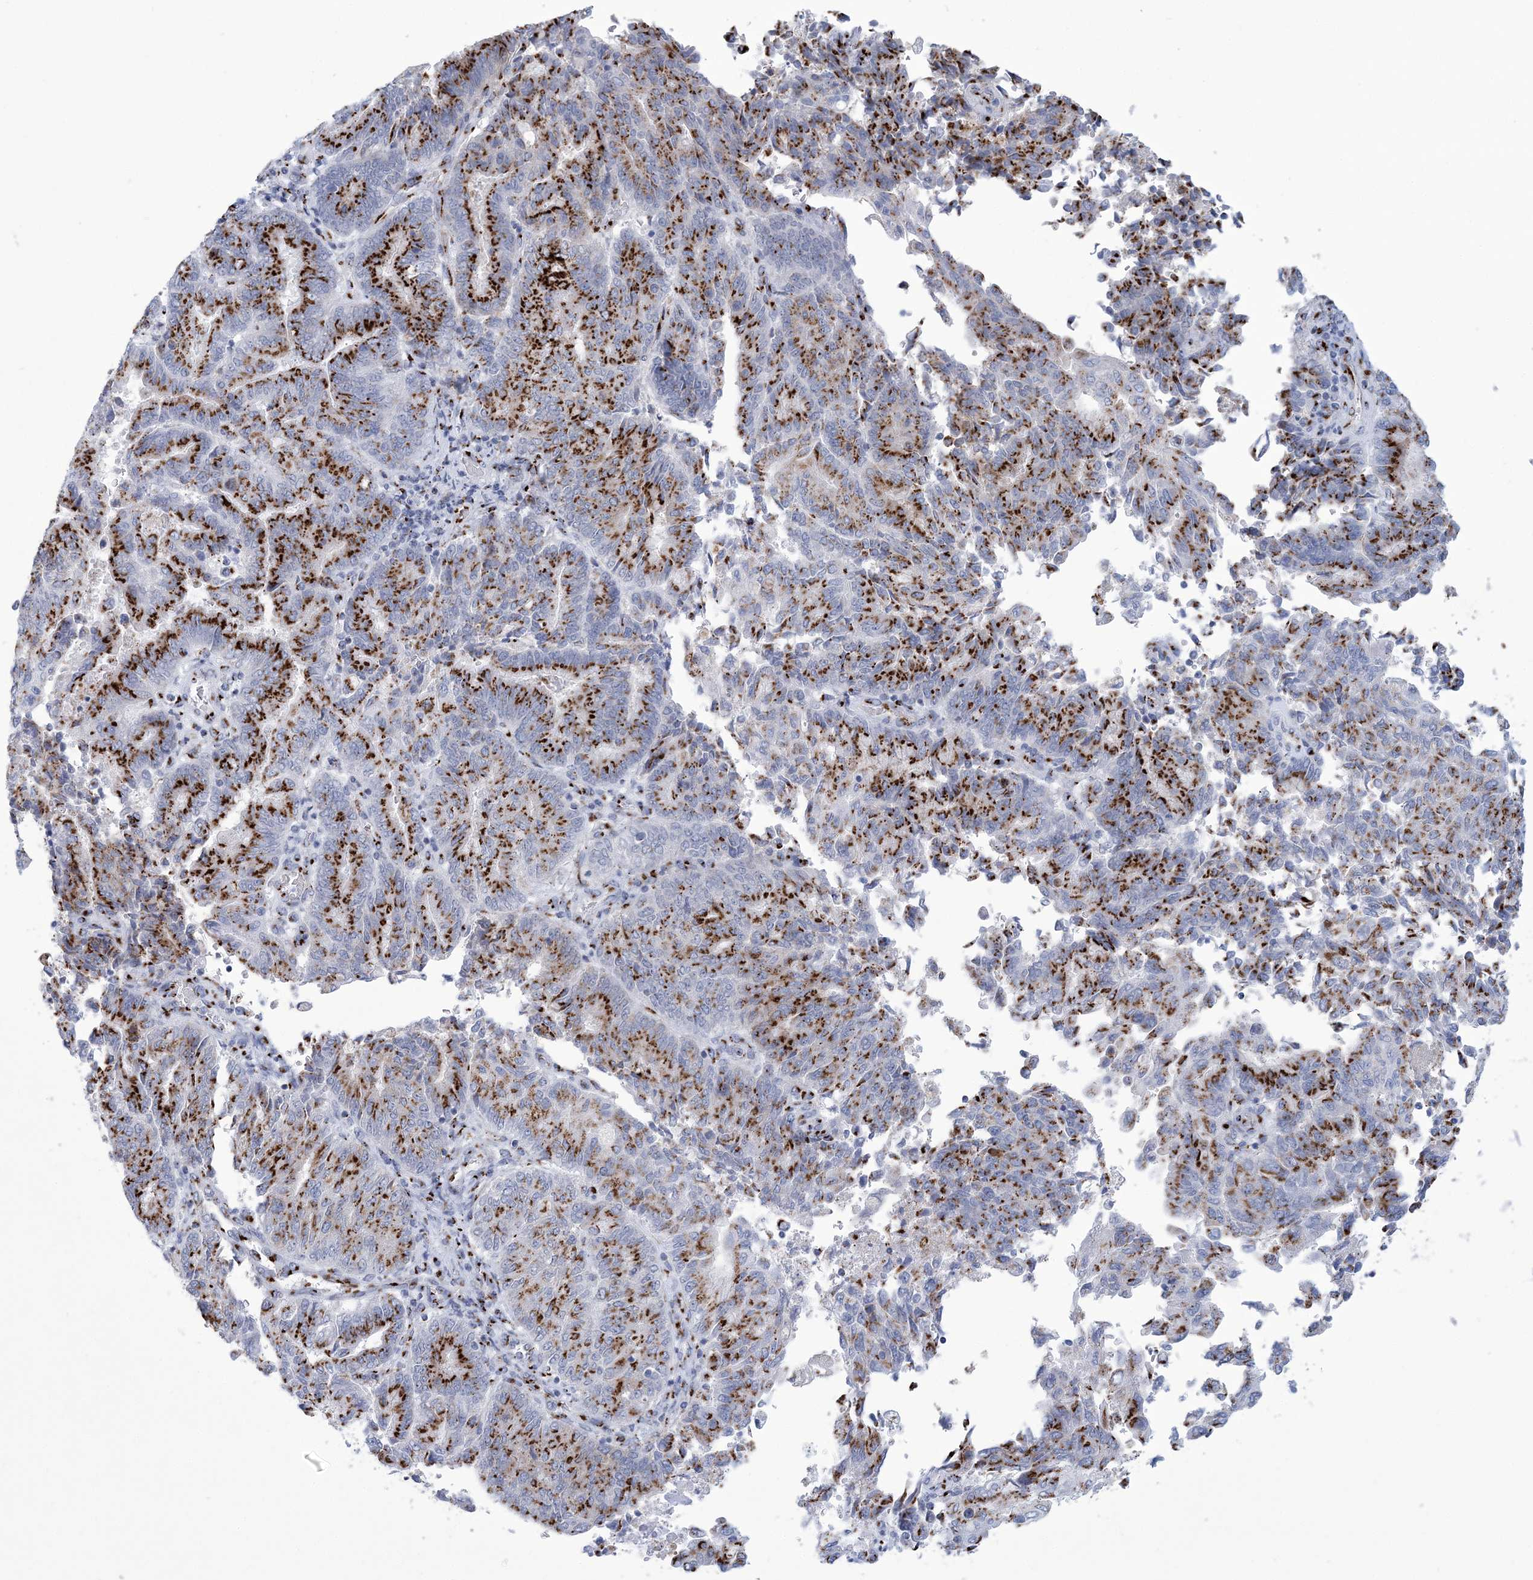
{"staining": {"intensity": "strong", "quantity": ">75%", "location": "cytoplasmic/membranous"}, "tissue": "endometrial cancer", "cell_type": "Tumor cells", "image_type": "cancer", "snomed": [{"axis": "morphology", "description": "Adenocarcinoma, NOS"}, {"axis": "topography", "description": "Endometrium"}], "caption": "Human endometrial cancer stained with a brown dye exhibits strong cytoplasmic/membranous positive staining in about >75% of tumor cells.", "gene": "SLX9", "patient": {"sex": "female", "age": 80}}